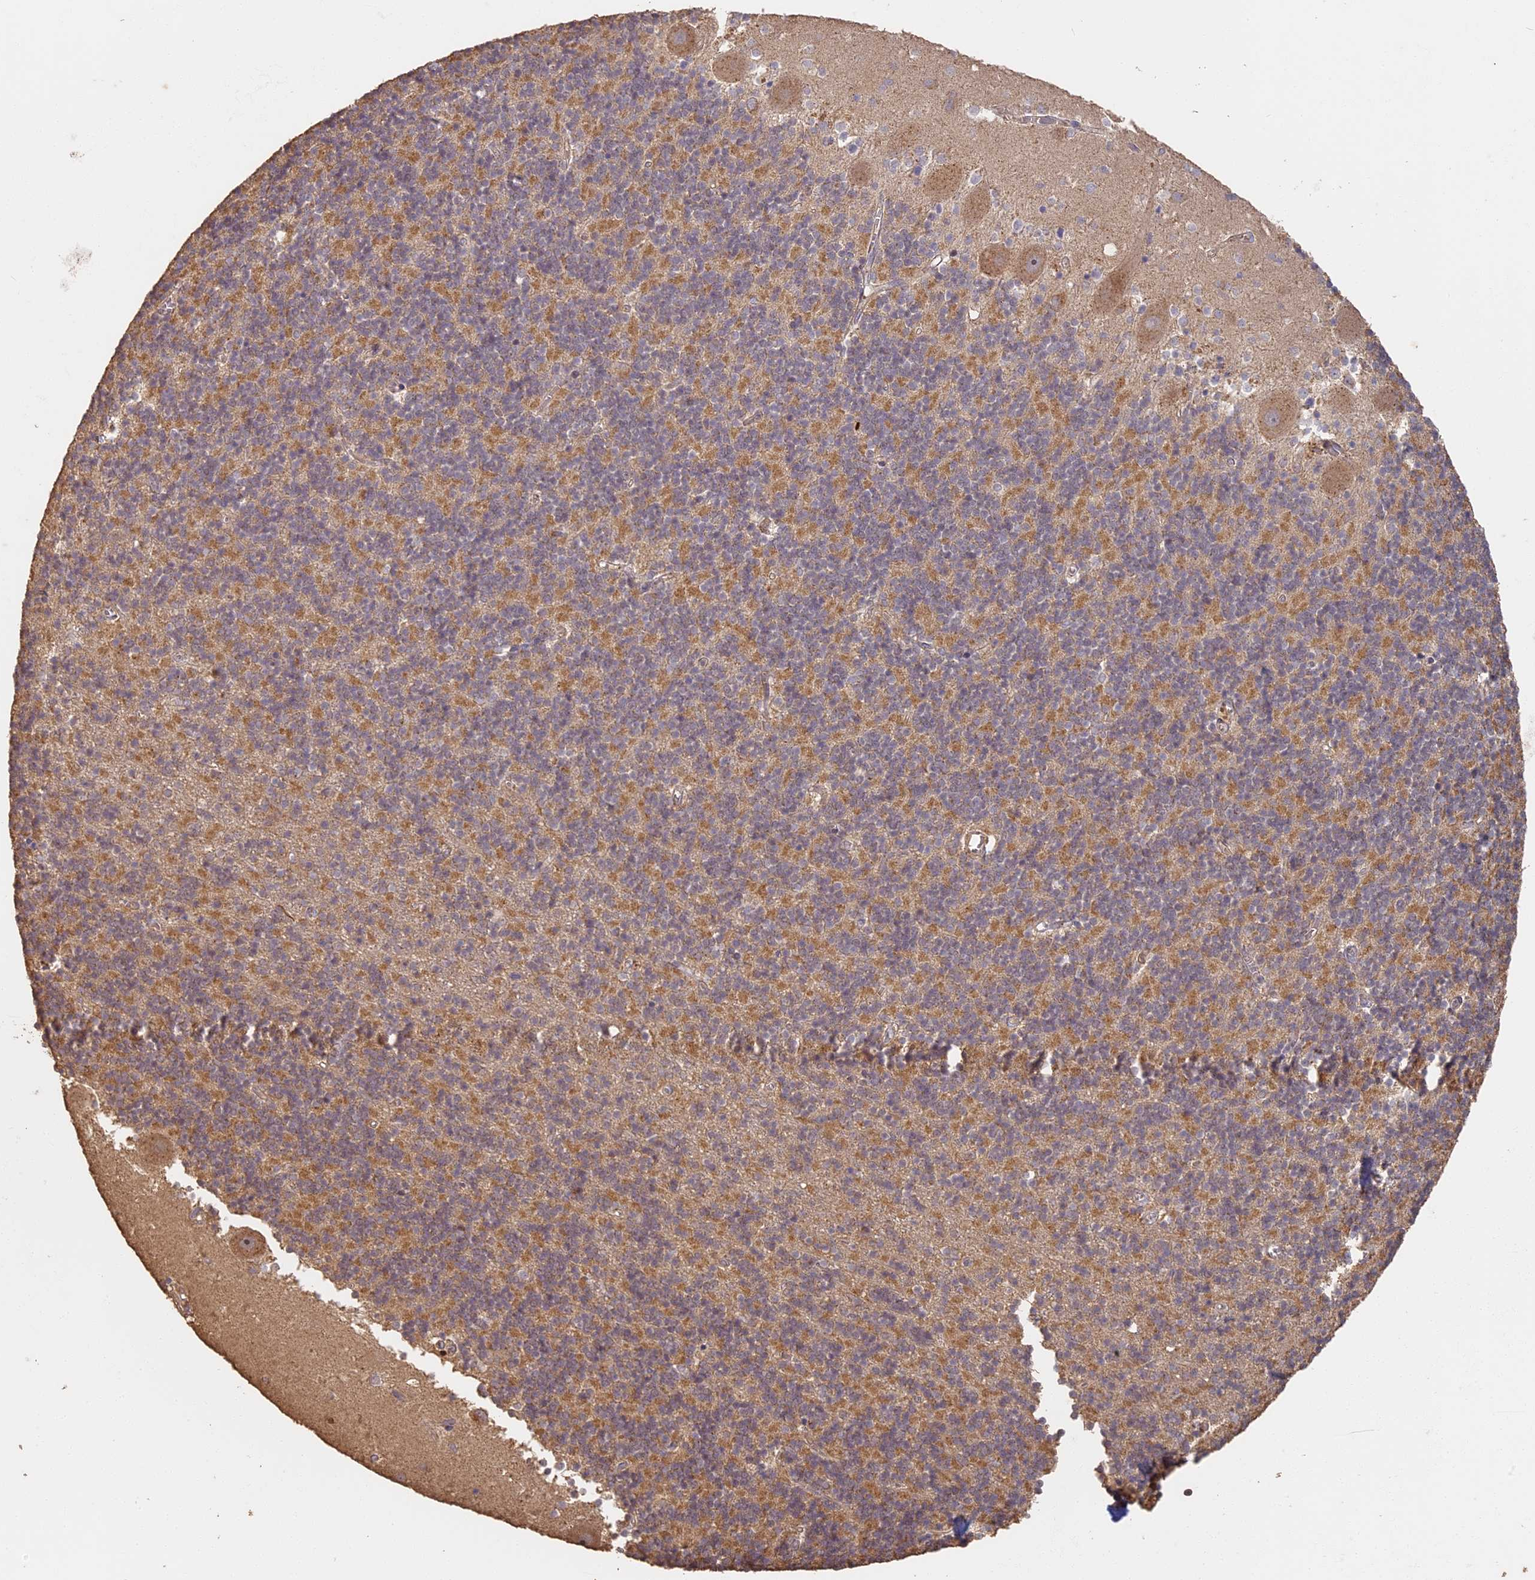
{"staining": {"intensity": "moderate", "quantity": "25%-75%", "location": "cytoplasmic/membranous"}, "tissue": "cerebellum", "cell_type": "Cells in granular layer", "image_type": "normal", "snomed": [{"axis": "morphology", "description": "Normal tissue, NOS"}, {"axis": "topography", "description": "Cerebellum"}], "caption": "Immunohistochemistry micrograph of benign cerebellum: cerebellum stained using immunohistochemistry displays medium levels of moderate protein expression localized specifically in the cytoplasmic/membranous of cells in granular layer, appearing as a cytoplasmic/membranous brown color.", "gene": "STX16", "patient": {"sex": "male", "age": 54}}